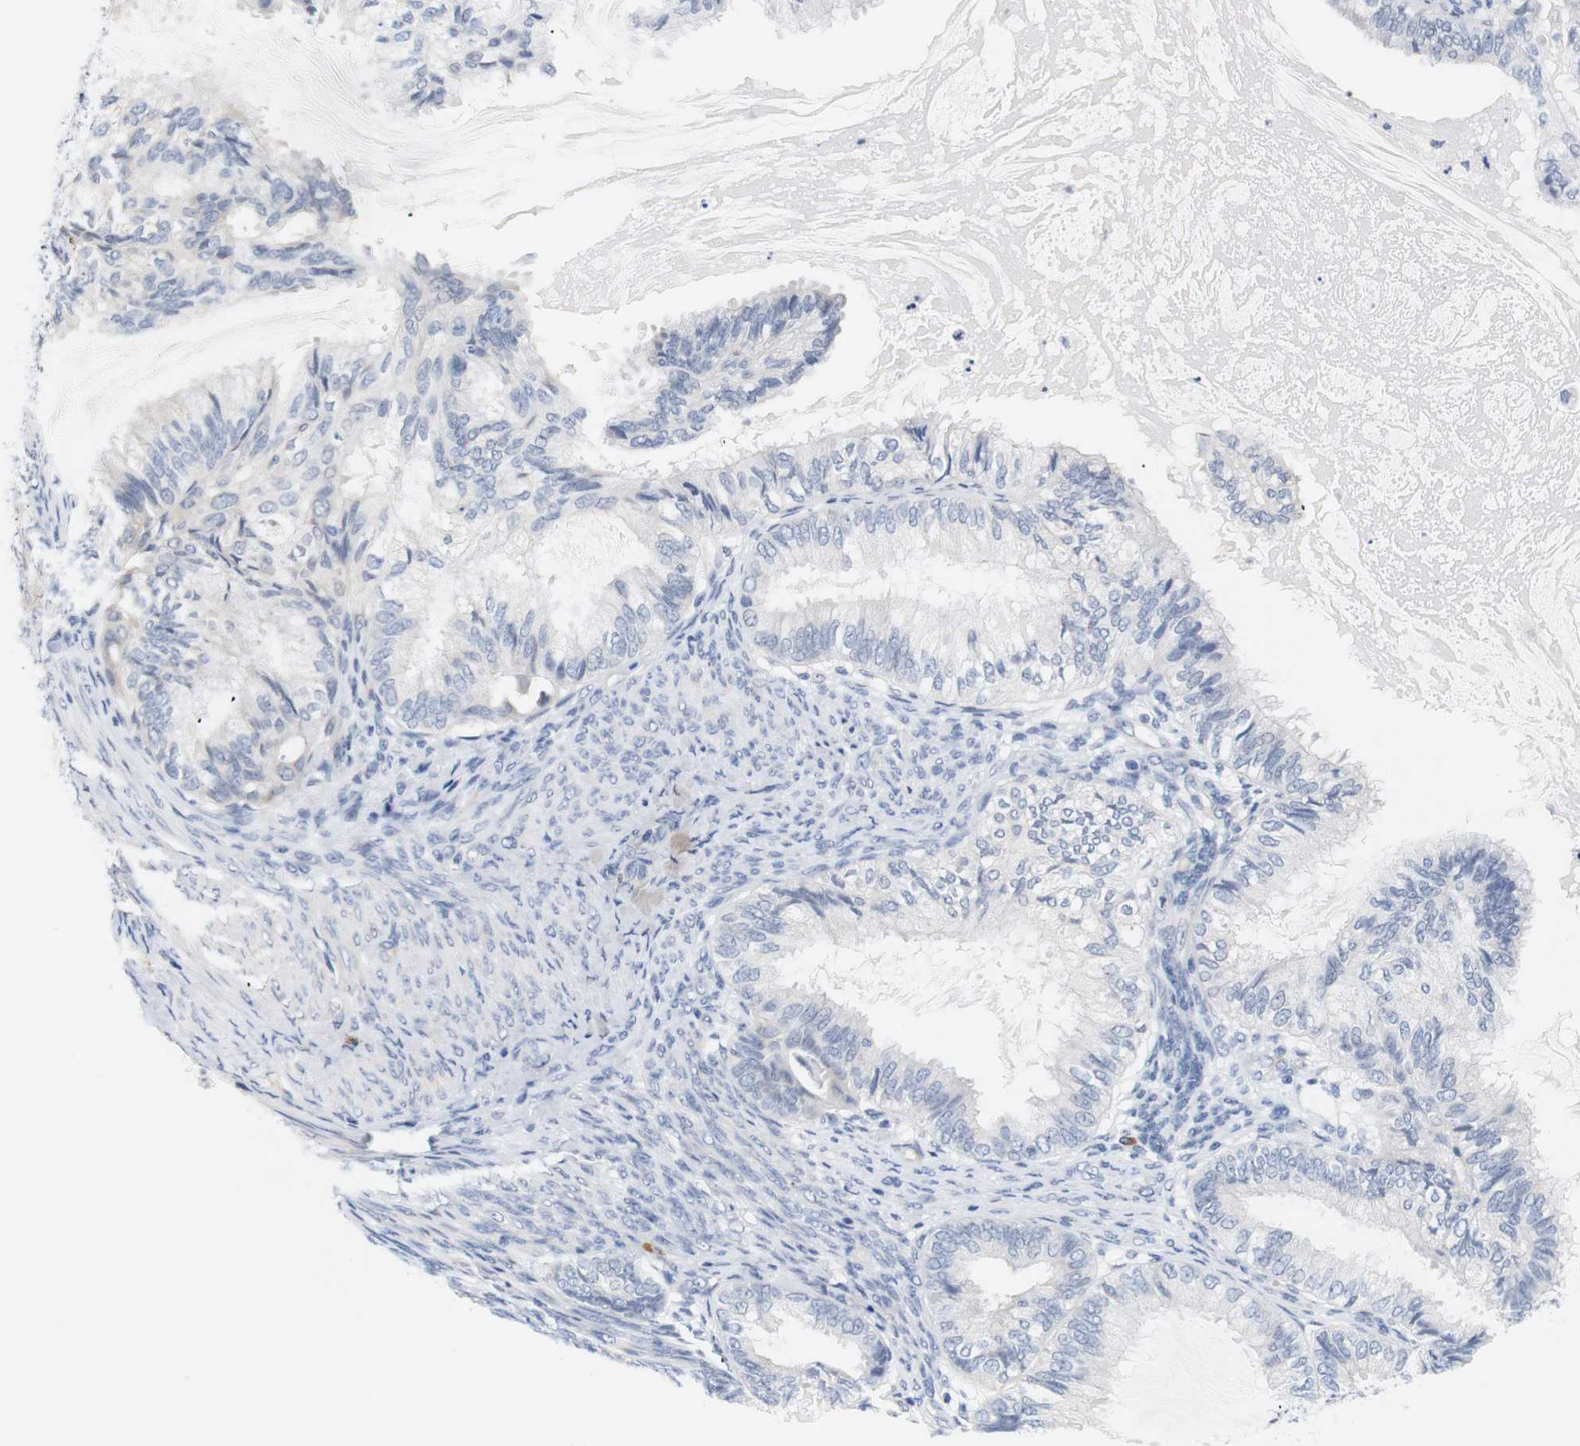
{"staining": {"intensity": "negative", "quantity": "none", "location": "none"}, "tissue": "cervical cancer", "cell_type": "Tumor cells", "image_type": "cancer", "snomed": [{"axis": "morphology", "description": "Normal tissue, NOS"}, {"axis": "morphology", "description": "Adenocarcinoma, NOS"}, {"axis": "topography", "description": "Cervix"}, {"axis": "topography", "description": "Endometrium"}], "caption": "This micrograph is of adenocarcinoma (cervical) stained with IHC to label a protein in brown with the nuclei are counter-stained blue. There is no staining in tumor cells.", "gene": "STMN3", "patient": {"sex": "female", "age": 86}}